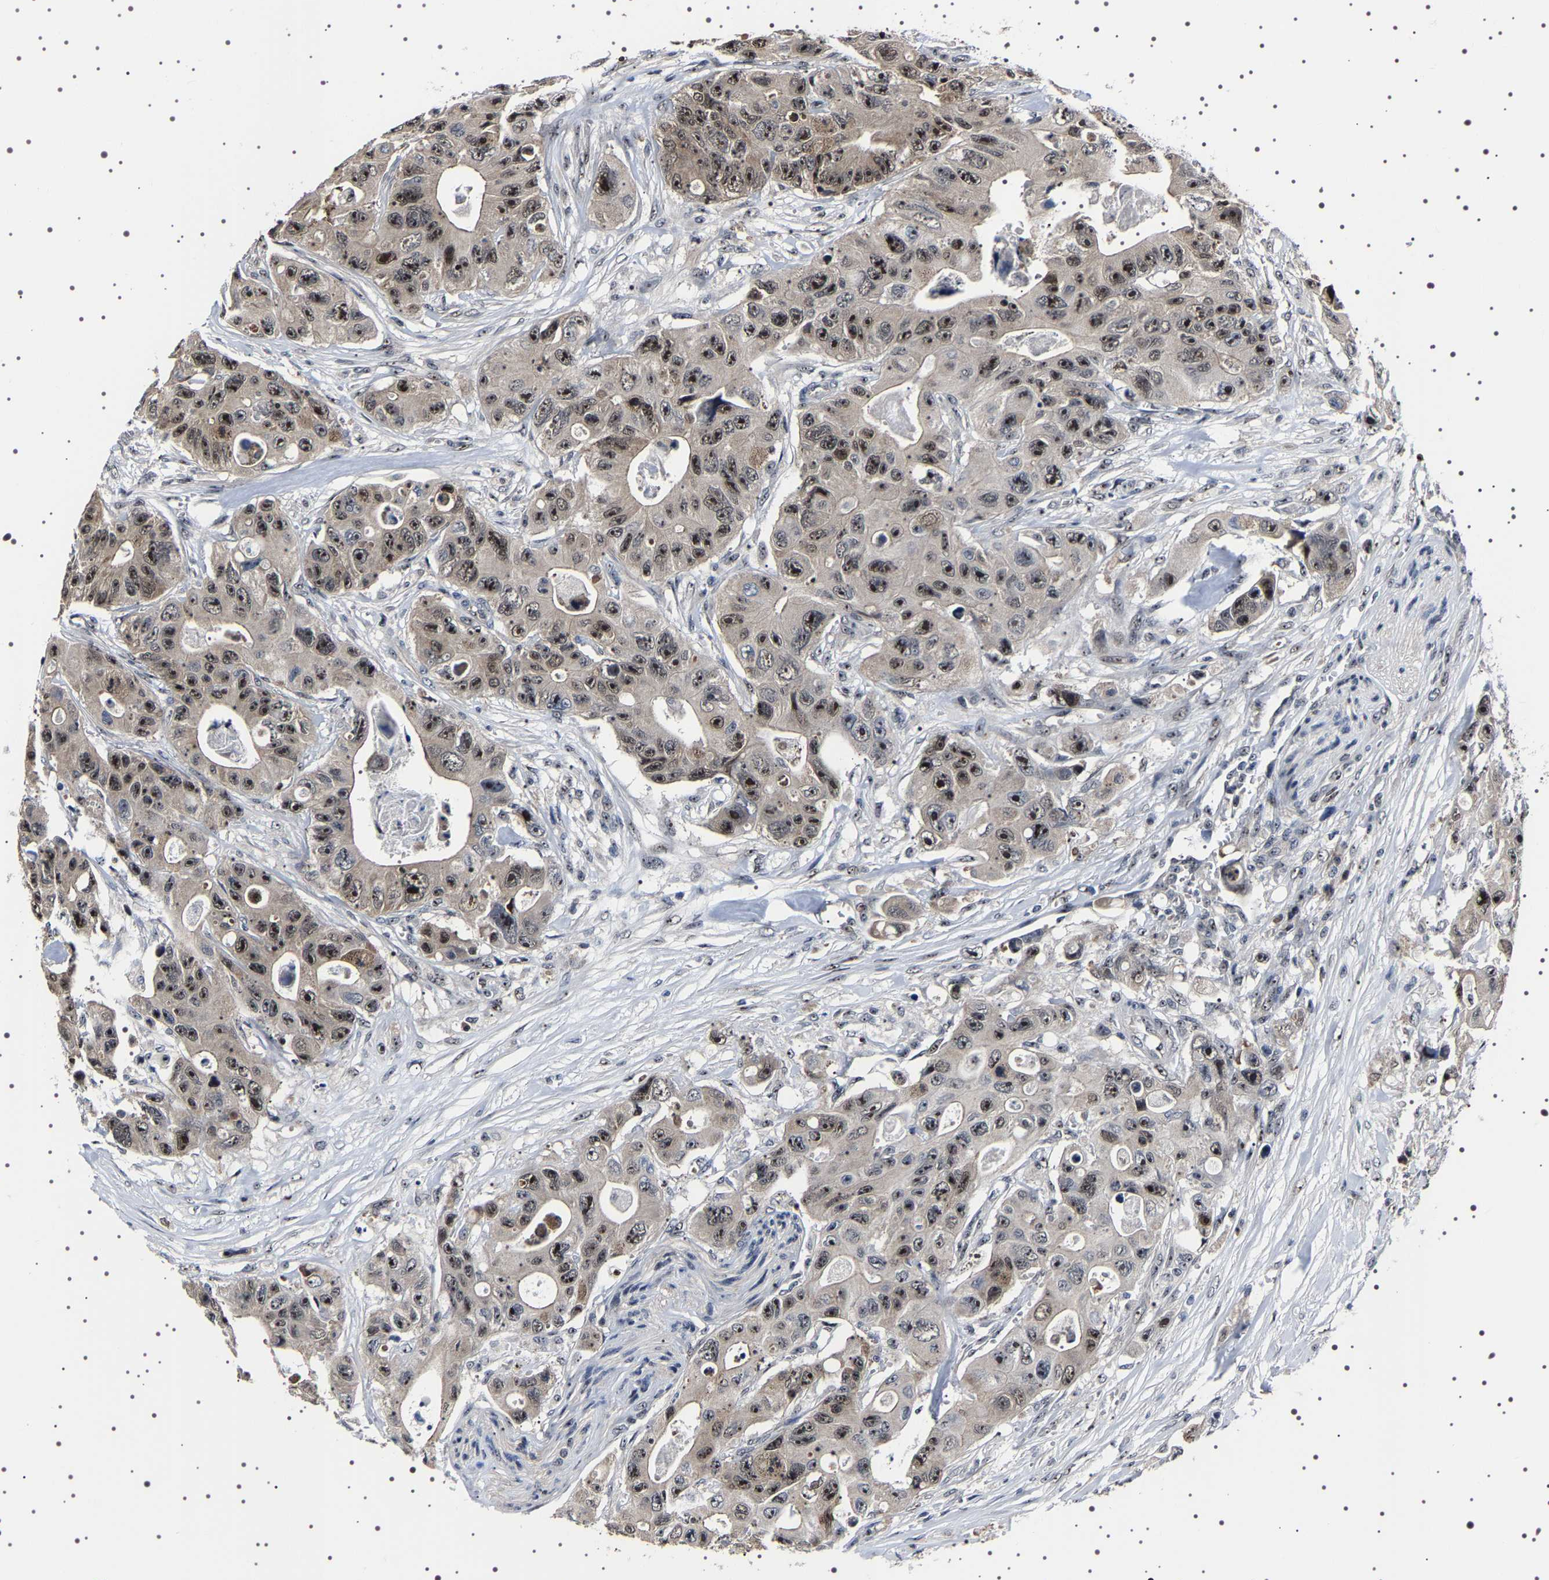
{"staining": {"intensity": "strong", "quantity": "25%-75%", "location": "nuclear"}, "tissue": "colorectal cancer", "cell_type": "Tumor cells", "image_type": "cancer", "snomed": [{"axis": "morphology", "description": "Adenocarcinoma, NOS"}, {"axis": "topography", "description": "Colon"}], "caption": "There is high levels of strong nuclear expression in tumor cells of colorectal cancer (adenocarcinoma), as demonstrated by immunohistochemical staining (brown color).", "gene": "GNL3", "patient": {"sex": "female", "age": 46}}